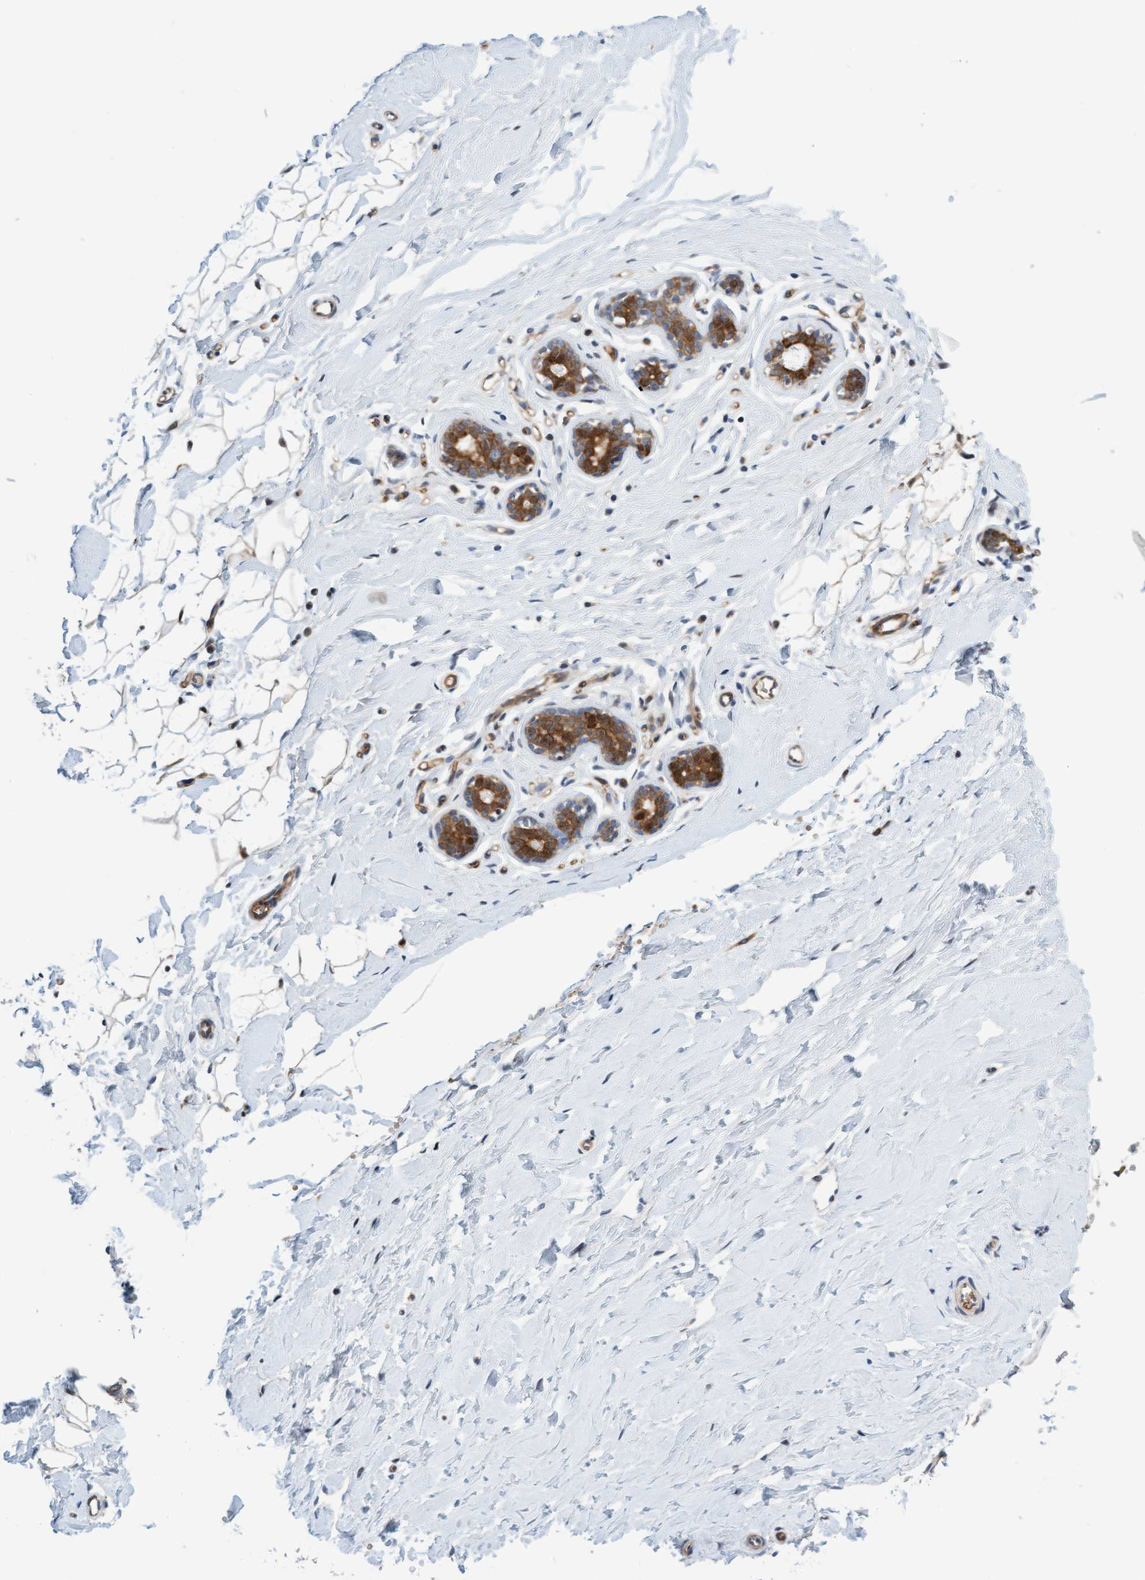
{"staining": {"intensity": "negative", "quantity": "none", "location": "none"}, "tissue": "breast", "cell_type": "Adipocytes", "image_type": "normal", "snomed": [{"axis": "morphology", "description": "Normal tissue, NOS"}, {"axis": "topography", "description": "Breast"}], "caption": "Immunohistochemical staining of benign breast exhibits no significant positivity in adipocytes. (DAB (3,3'-diaminobenzidine) immunohistochemistry (IHC) with hematoxylin counter stain).", "gene": "EIF4EBP1", "patient": {"sex": "female", "age": 23}}